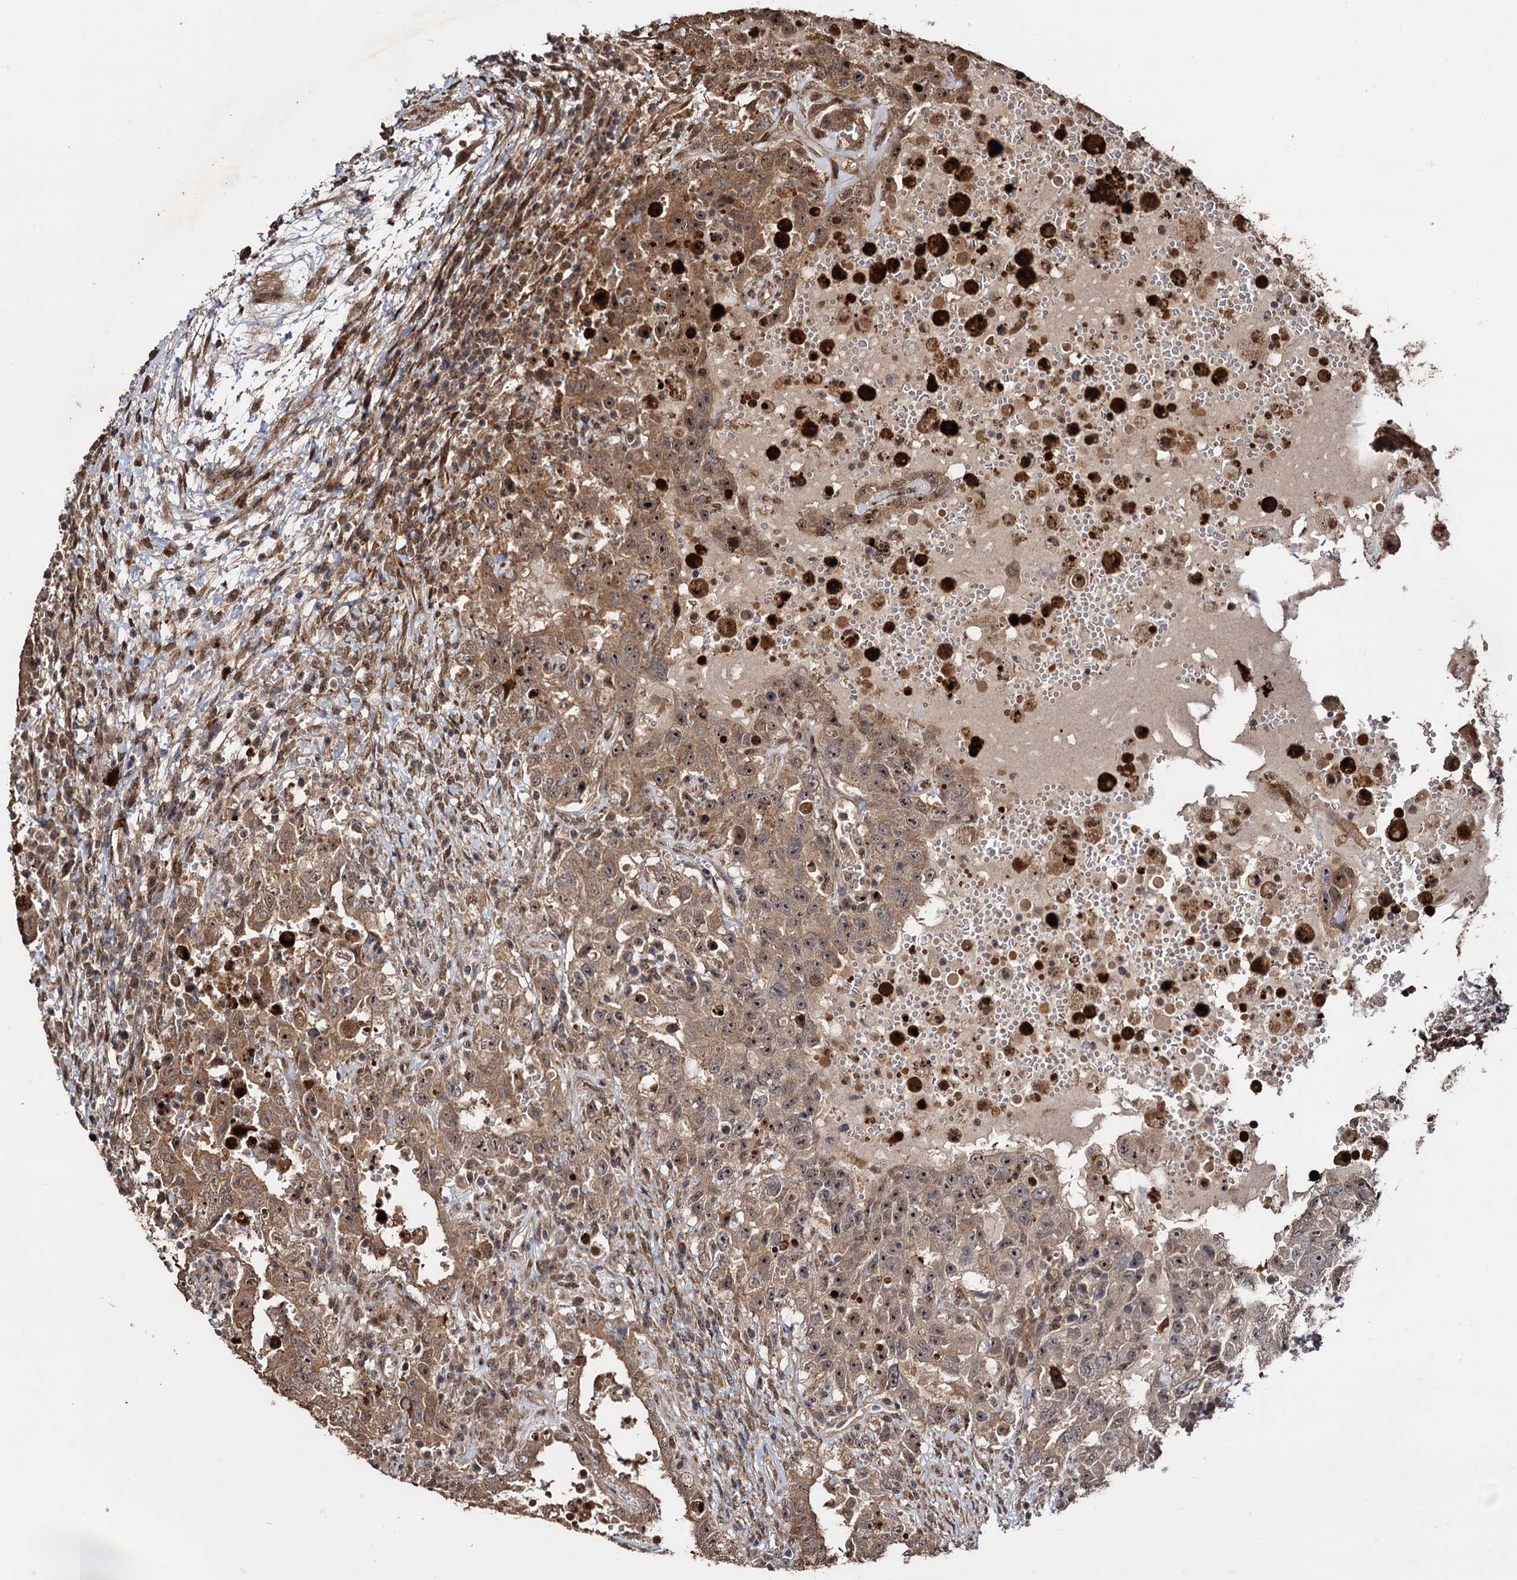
{"staining": {"intensity": "moderate", "quantity": ">75%", "location": "cytoplasmic/membranous,nuclear"}, "tissue": "testis cancer", "cell_type": "Tumor cells", "image_type": "cancer", "snomed": [{"axis": "morphology", "description": "Carcinoma, Embryonal, NOS"}, {"axis": "topography", "description": "Testis"}], "caption": "Immunohistochemistry image of human testis cancer (embryonal carcinoma) stained for a protein (brown), which reveals medium levels of moderate cytoplasmic/membranous and nuclear expression in approximately >75% of tumor cells.", "gene": "PIGB", "patient": {"sex": "male", "age": 26}}